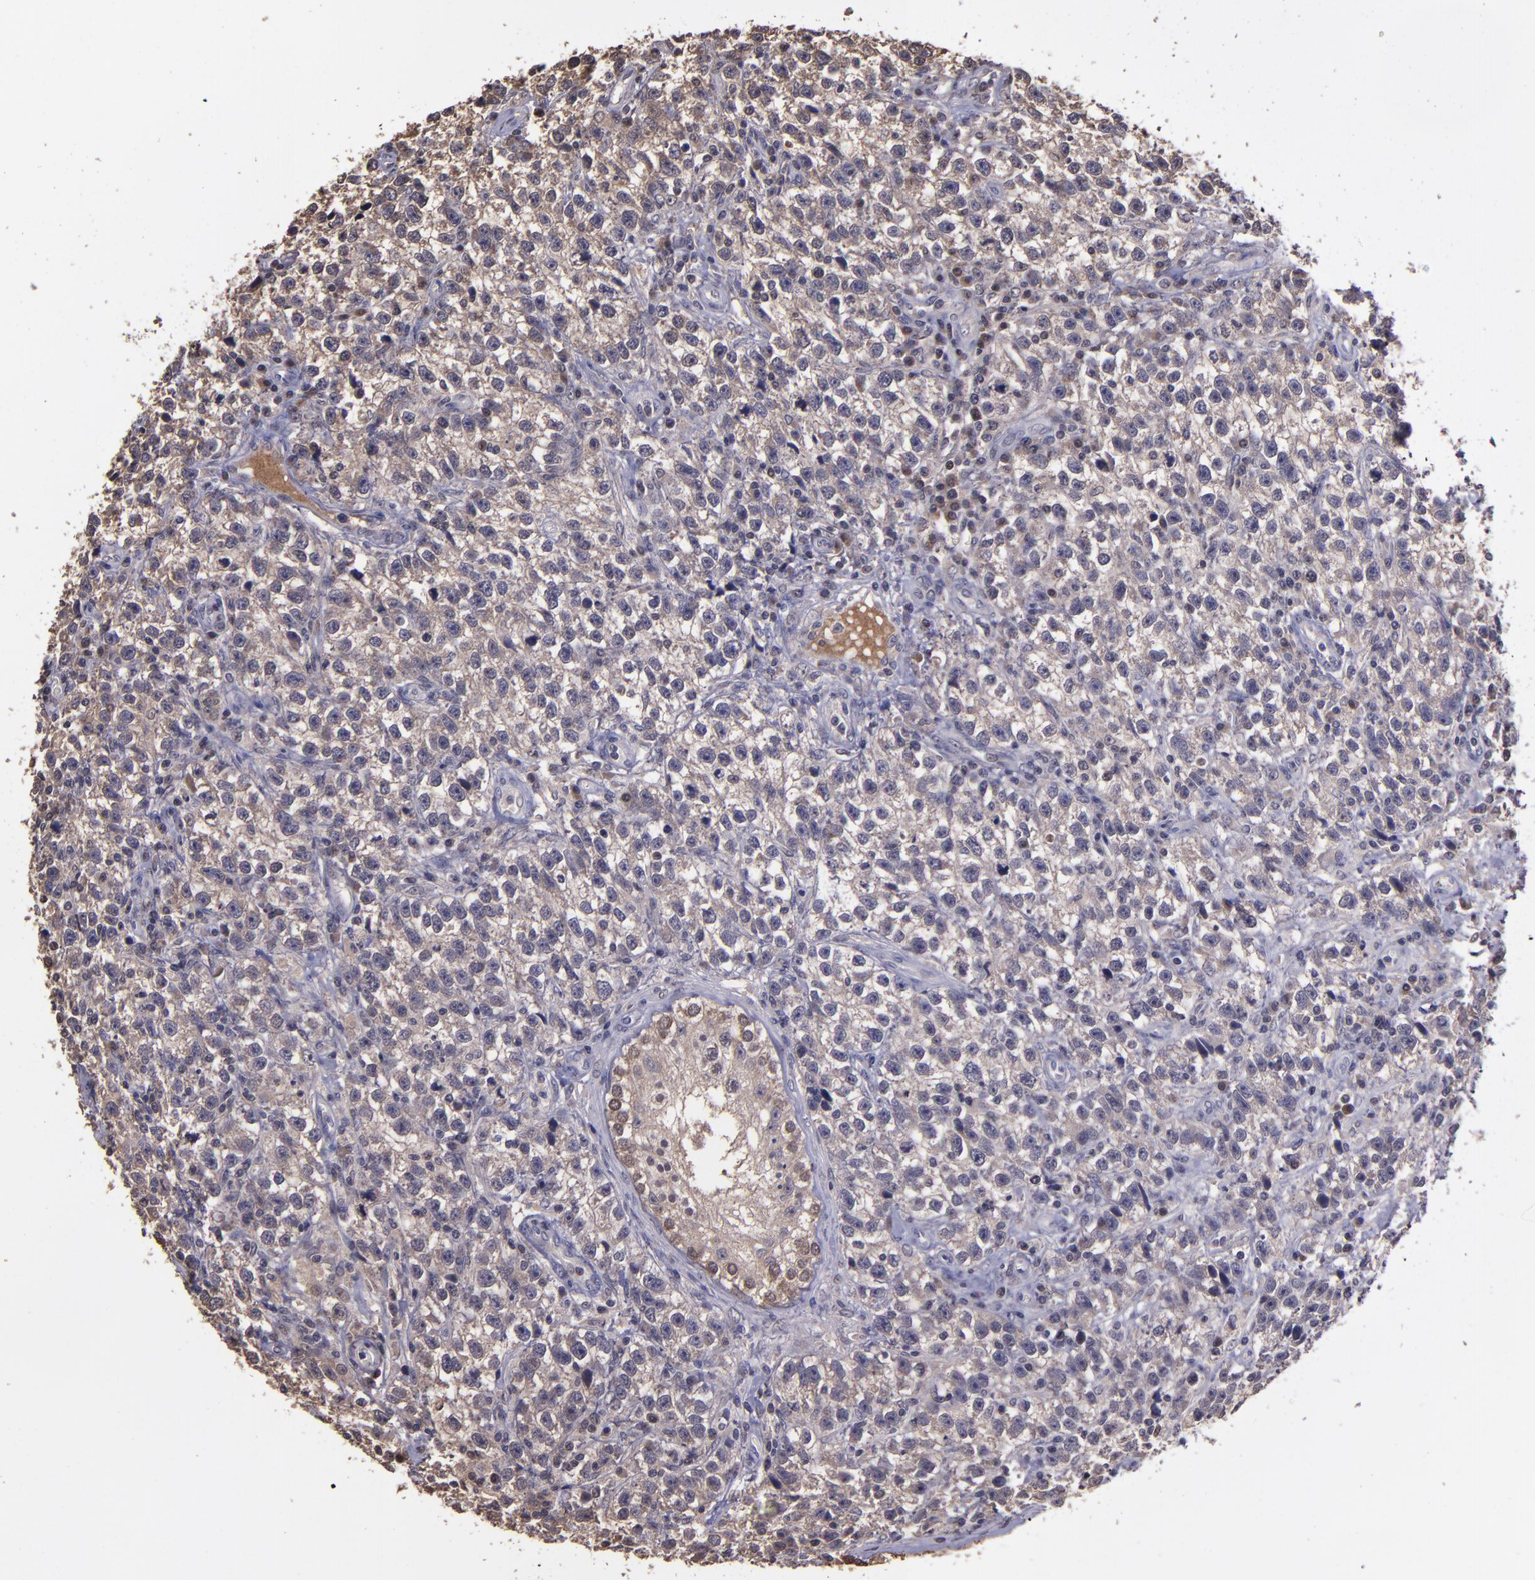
{"staining": {"intensity": "weak", "quantity": ">75%", "location": "cytoplasmic/membranous"}, "tissue": "testis cancer", "cell_type": "Tumor cells", "image_type": "cancer", "snomed": [{"axis": "morphology", "description": "Seminoma, NOS"}, {"axis": "topography", "description": "Testis"}], "caption": "There is low levels of weak cytoplasmic/membranous expression in tumor cells of seminoma (testis), as demonstrated by immunohistochemical staining (brown color).", "gene": "SERPINF2", "patient": {"sex": "male", "age": 38}}